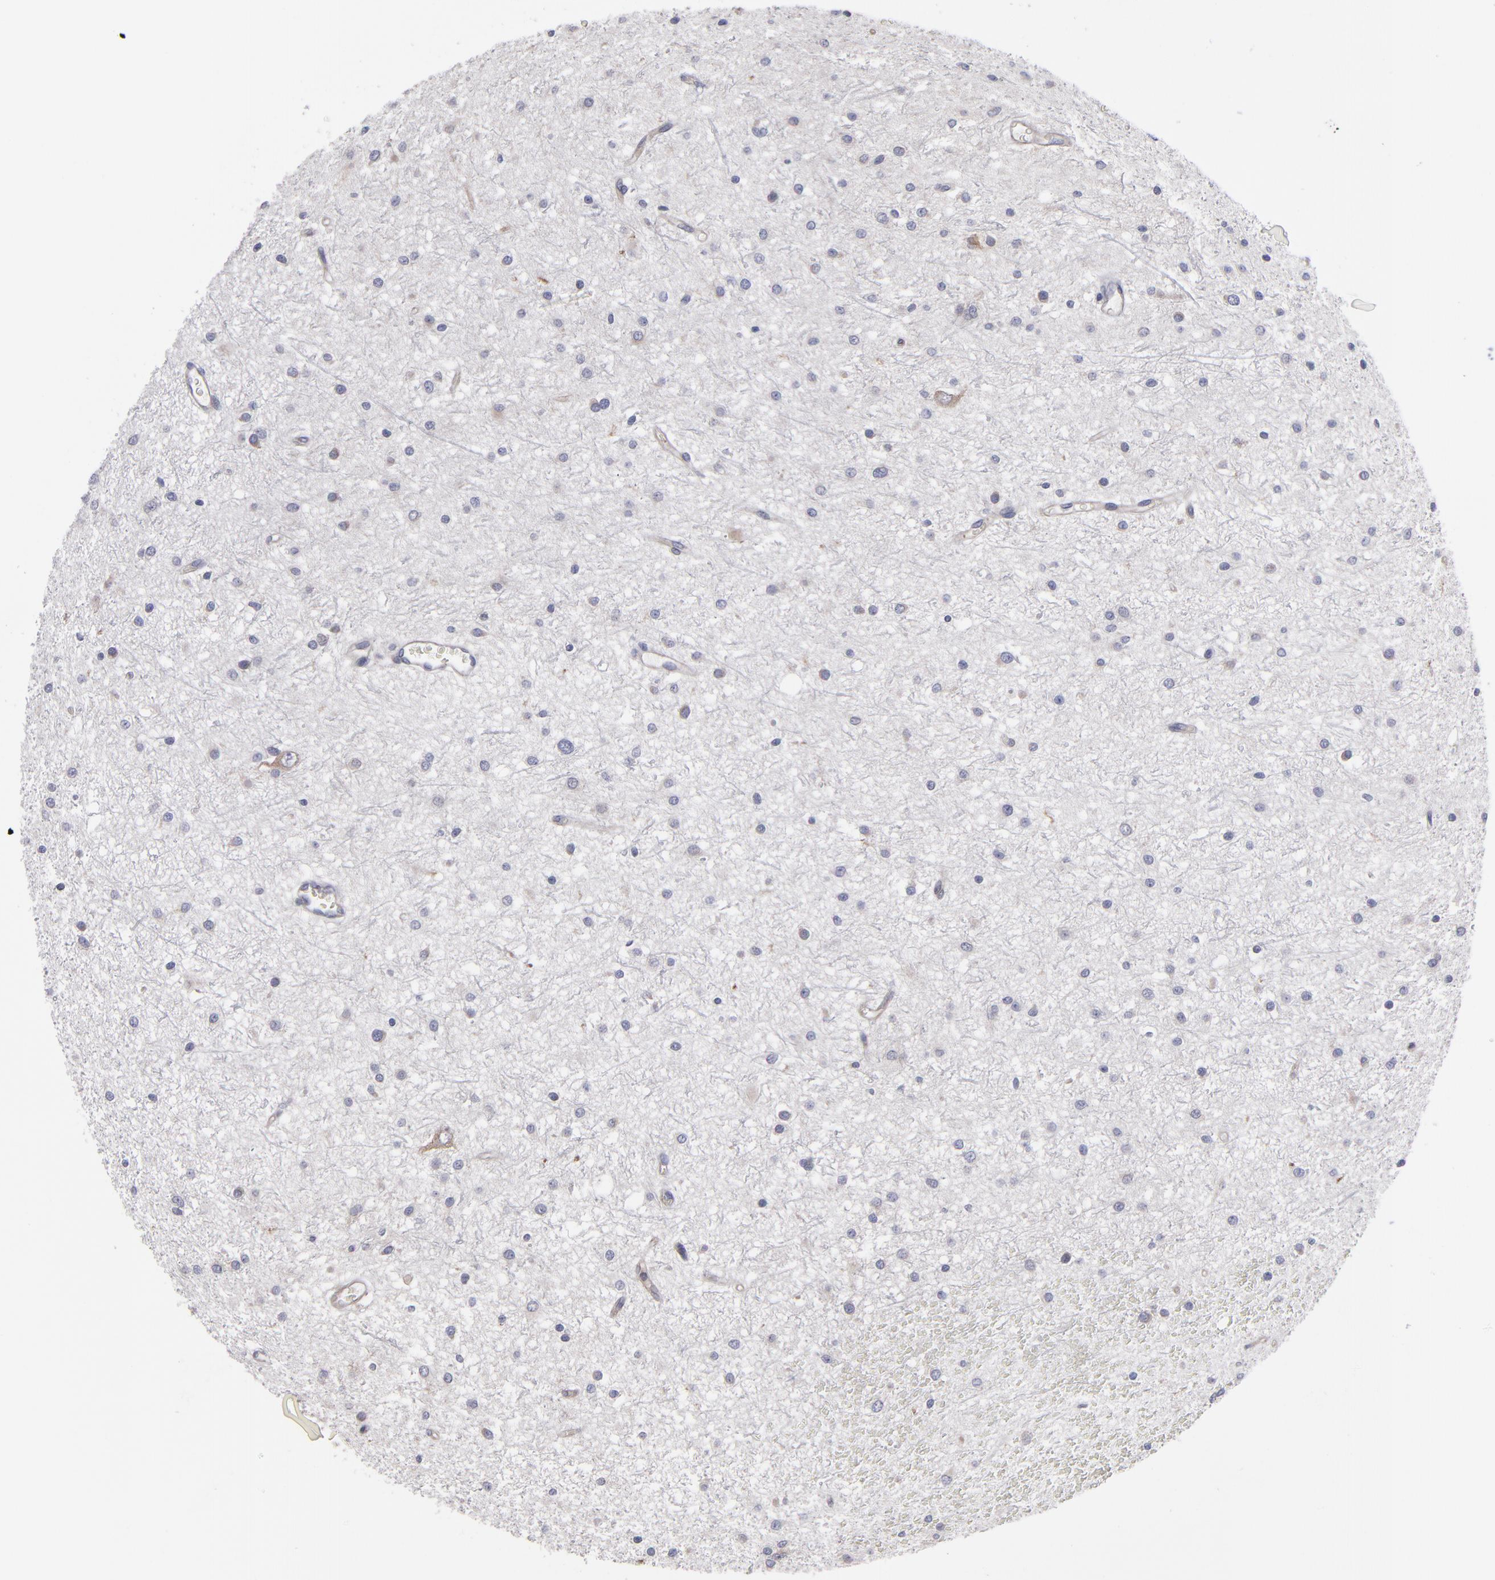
{"staining": {"intensity": "weak", "quantity": "<25%", "location": "cytoplasmic/membranous"}, "tissue": "glioma", "cell_type": "Tumor cells", "image_type": "cancer", "snomed": [{"axis": "morphology", "description": "Glioma, malignant, Low grade"}, {"axis": "topography", "description": "Brain"}], "caption": "A photomicrograph of malignant glioma (low-grade) stained for a protein reveals no brown staining in tumor cells.", "gene": "SLMAP", "patient": {"sex": "female", "age": 36}}